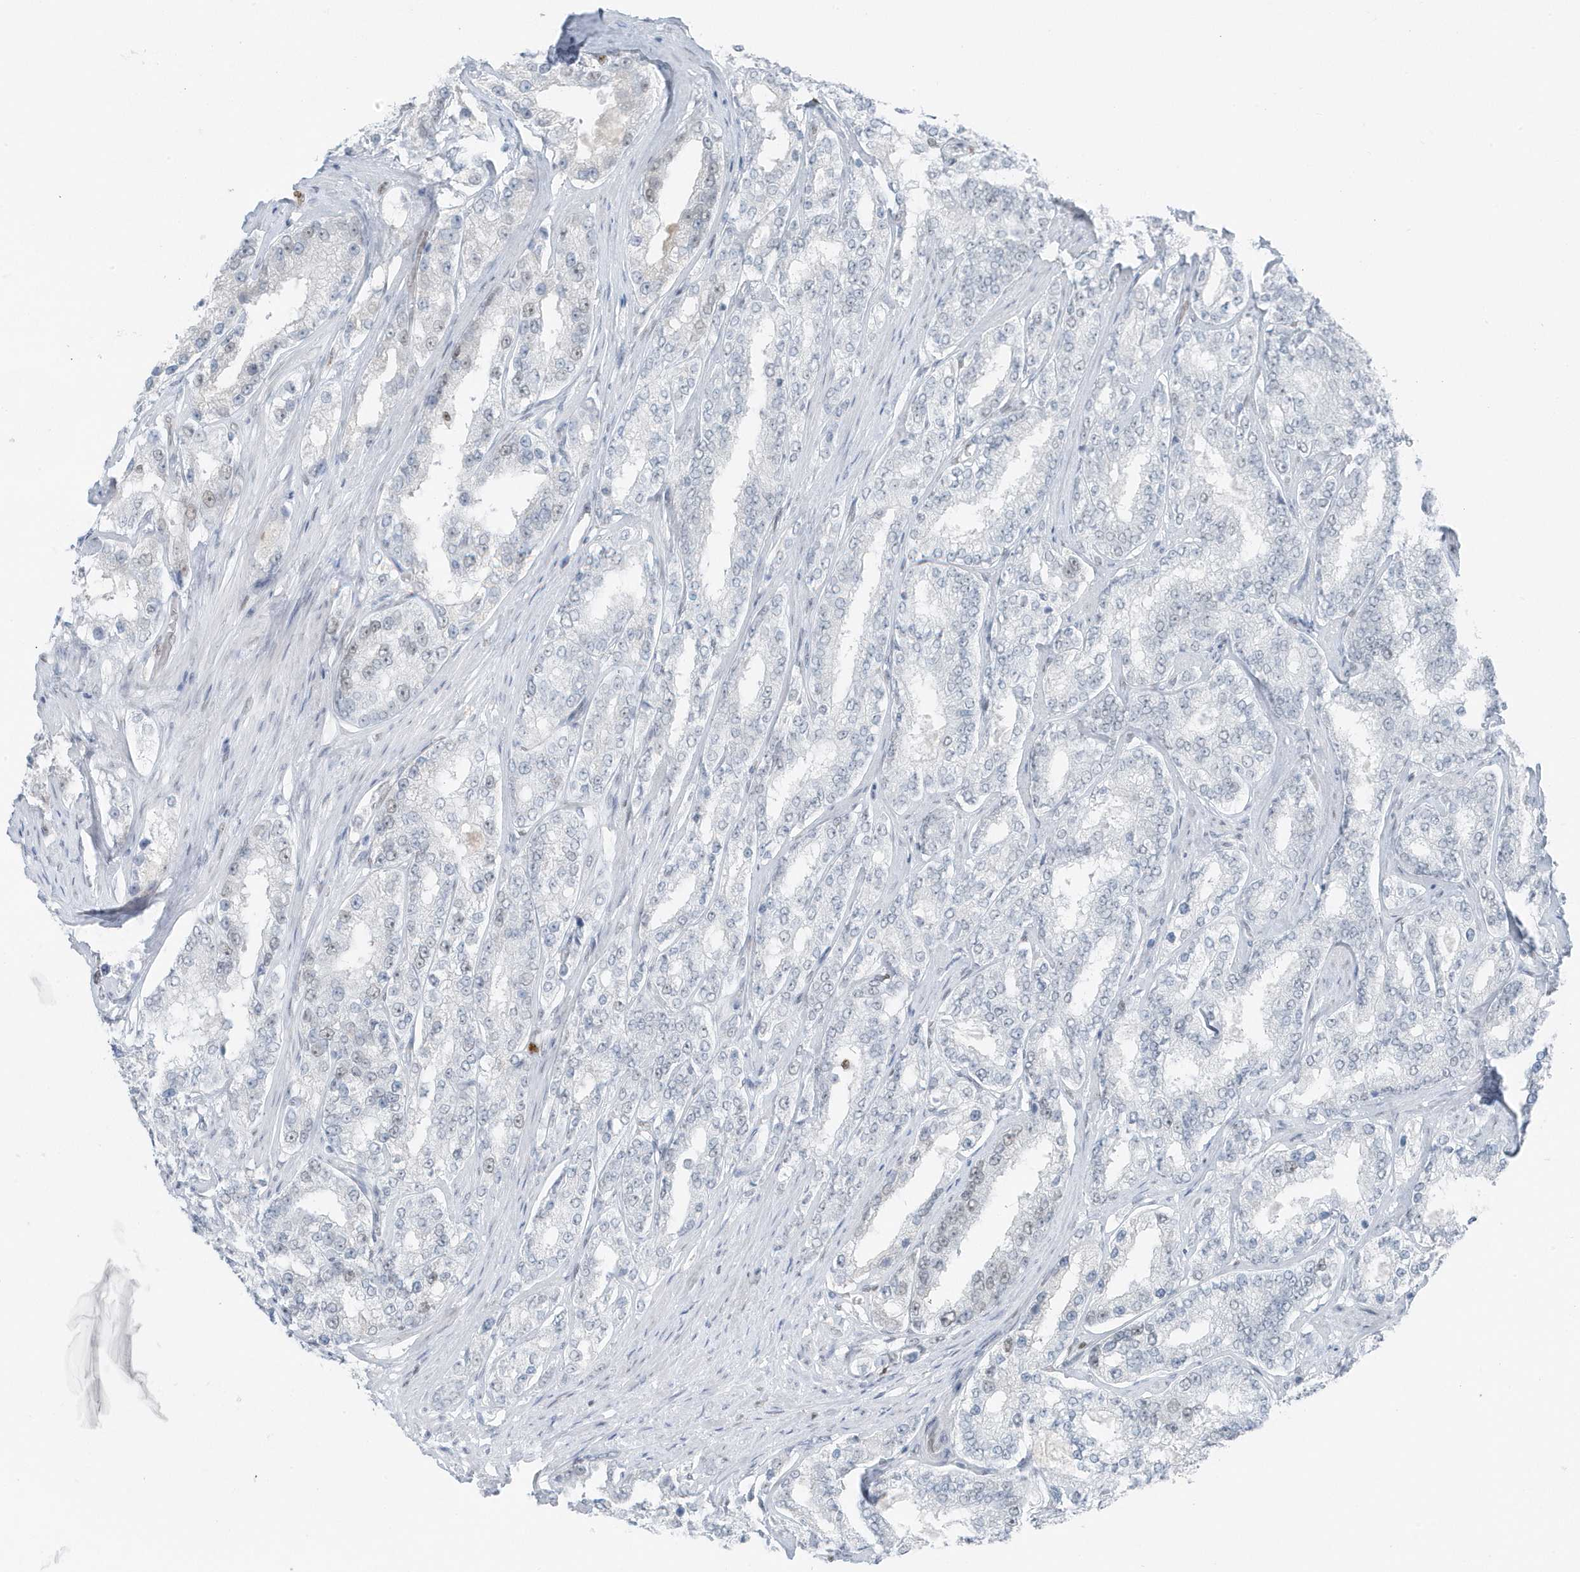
{"staining": {"intensity": "negative", "quantity": "none", "location": "none"}, "tissue": "prostate cancer", "cell_type": "Tumor cells", "image_type": "cancer", "snomed": [{"axis": "morphology", "description": "Normal tissue, NOS"}, {"axis": "morphology", "description": "Adenocarcinoma, High grade"}, {"axis": "topography", "description": "Prostate"}], "caption": "DAB (3,3'-diaminobenzidine) immunohistochemical staining of prostate cancer (adenocarcinoma (high-grade)) displays no significant positivity in tumor cells.", "gene": "SMIM34", "patient": {"sex": "male", "age": 83}}